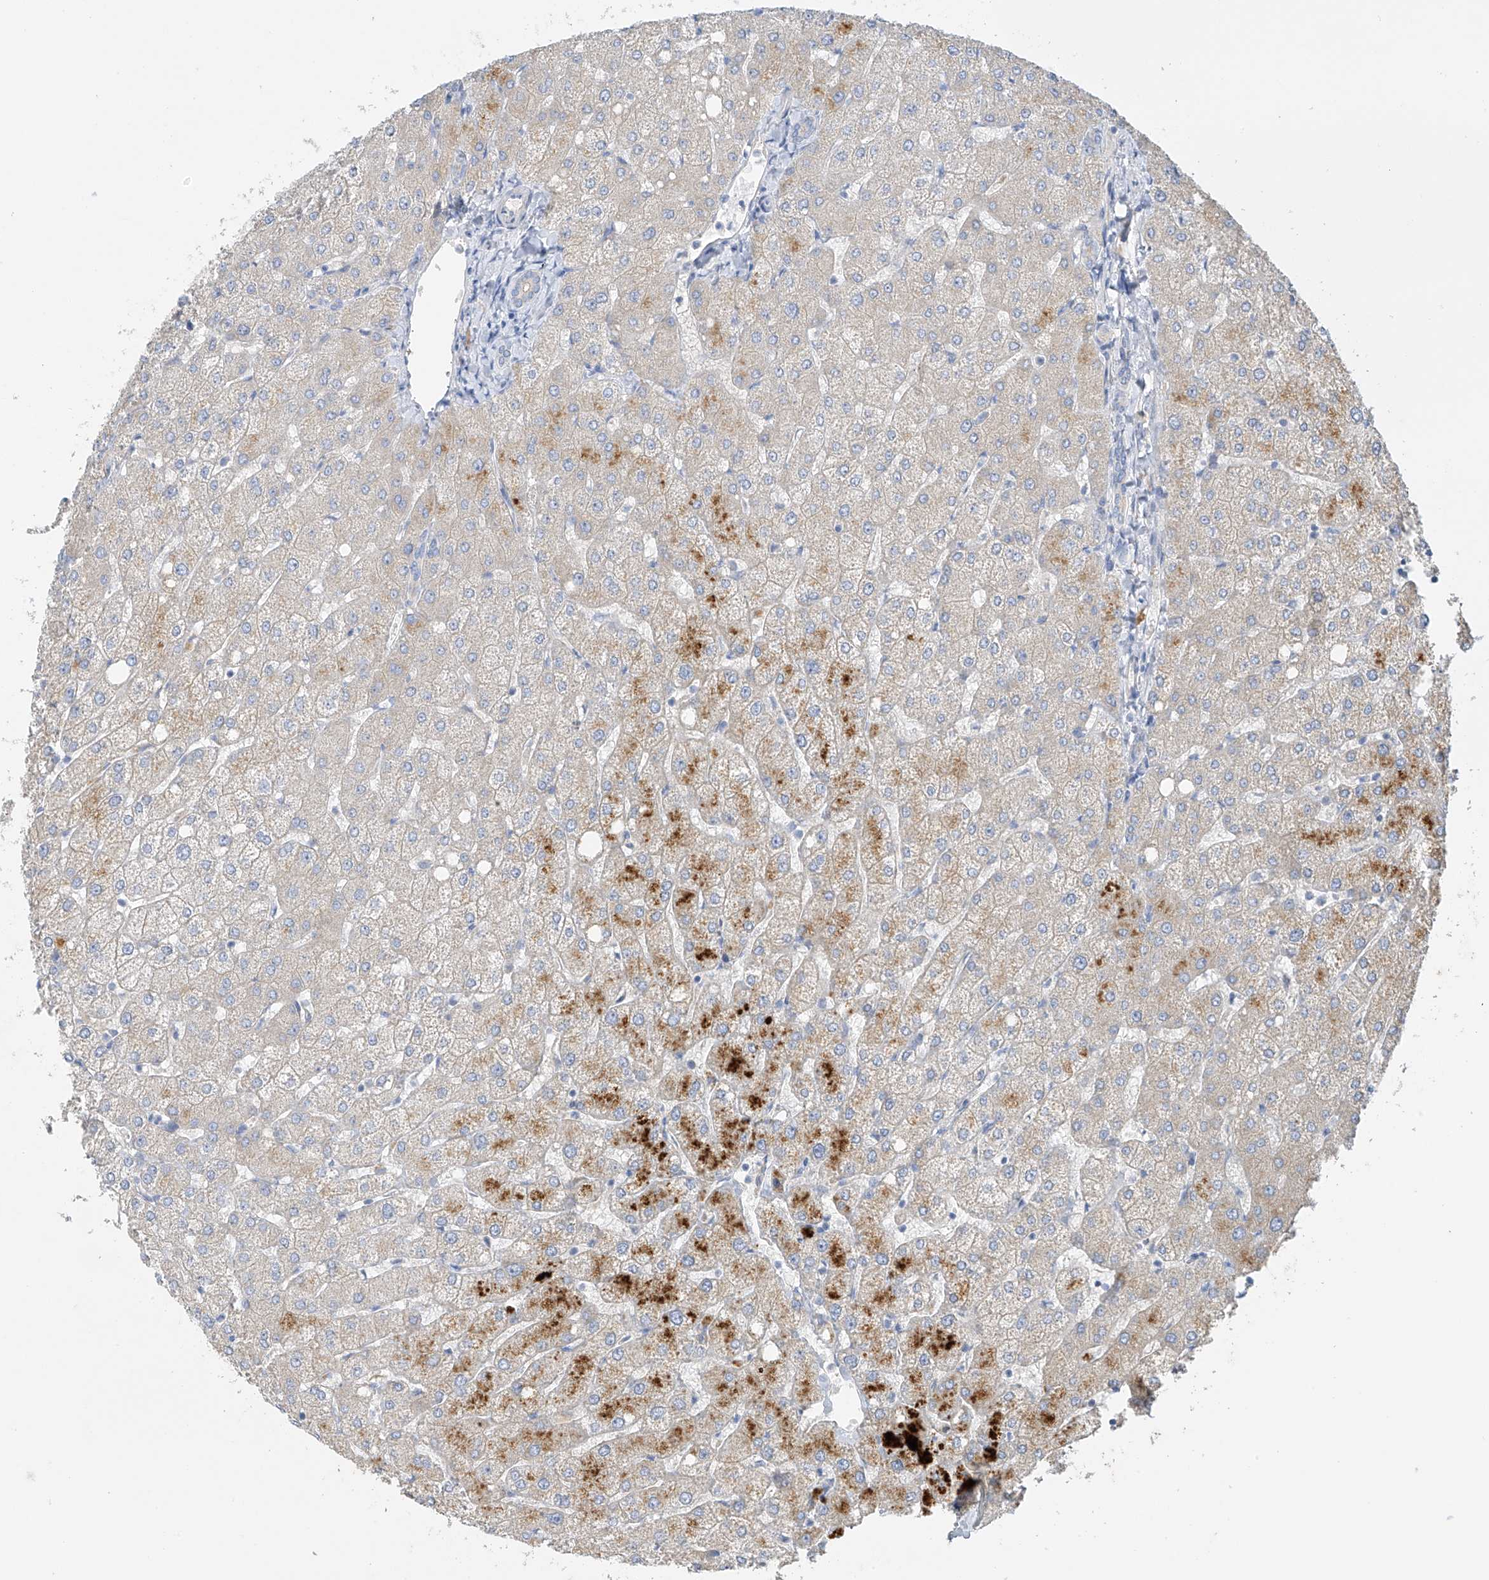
{"staining": {"intensity": "negative", "quantity": "none", "location": "none"}, "tissue": "liver", "cell_type": "Cholangiocytes", "image_type": "normal", "snomed": [{"axis": "morphology", "description": "Normal tissue, NOS"}, {"axis": "topography", "description": "Liver"}], "caption": "A high-resolution image shows immunohistochemistry (IHC) staining of benign liver, which shows no significant positivity in cholangiocytes.", "gene": "PRSS12", "patient": {"sex": "female", "age": 54}}